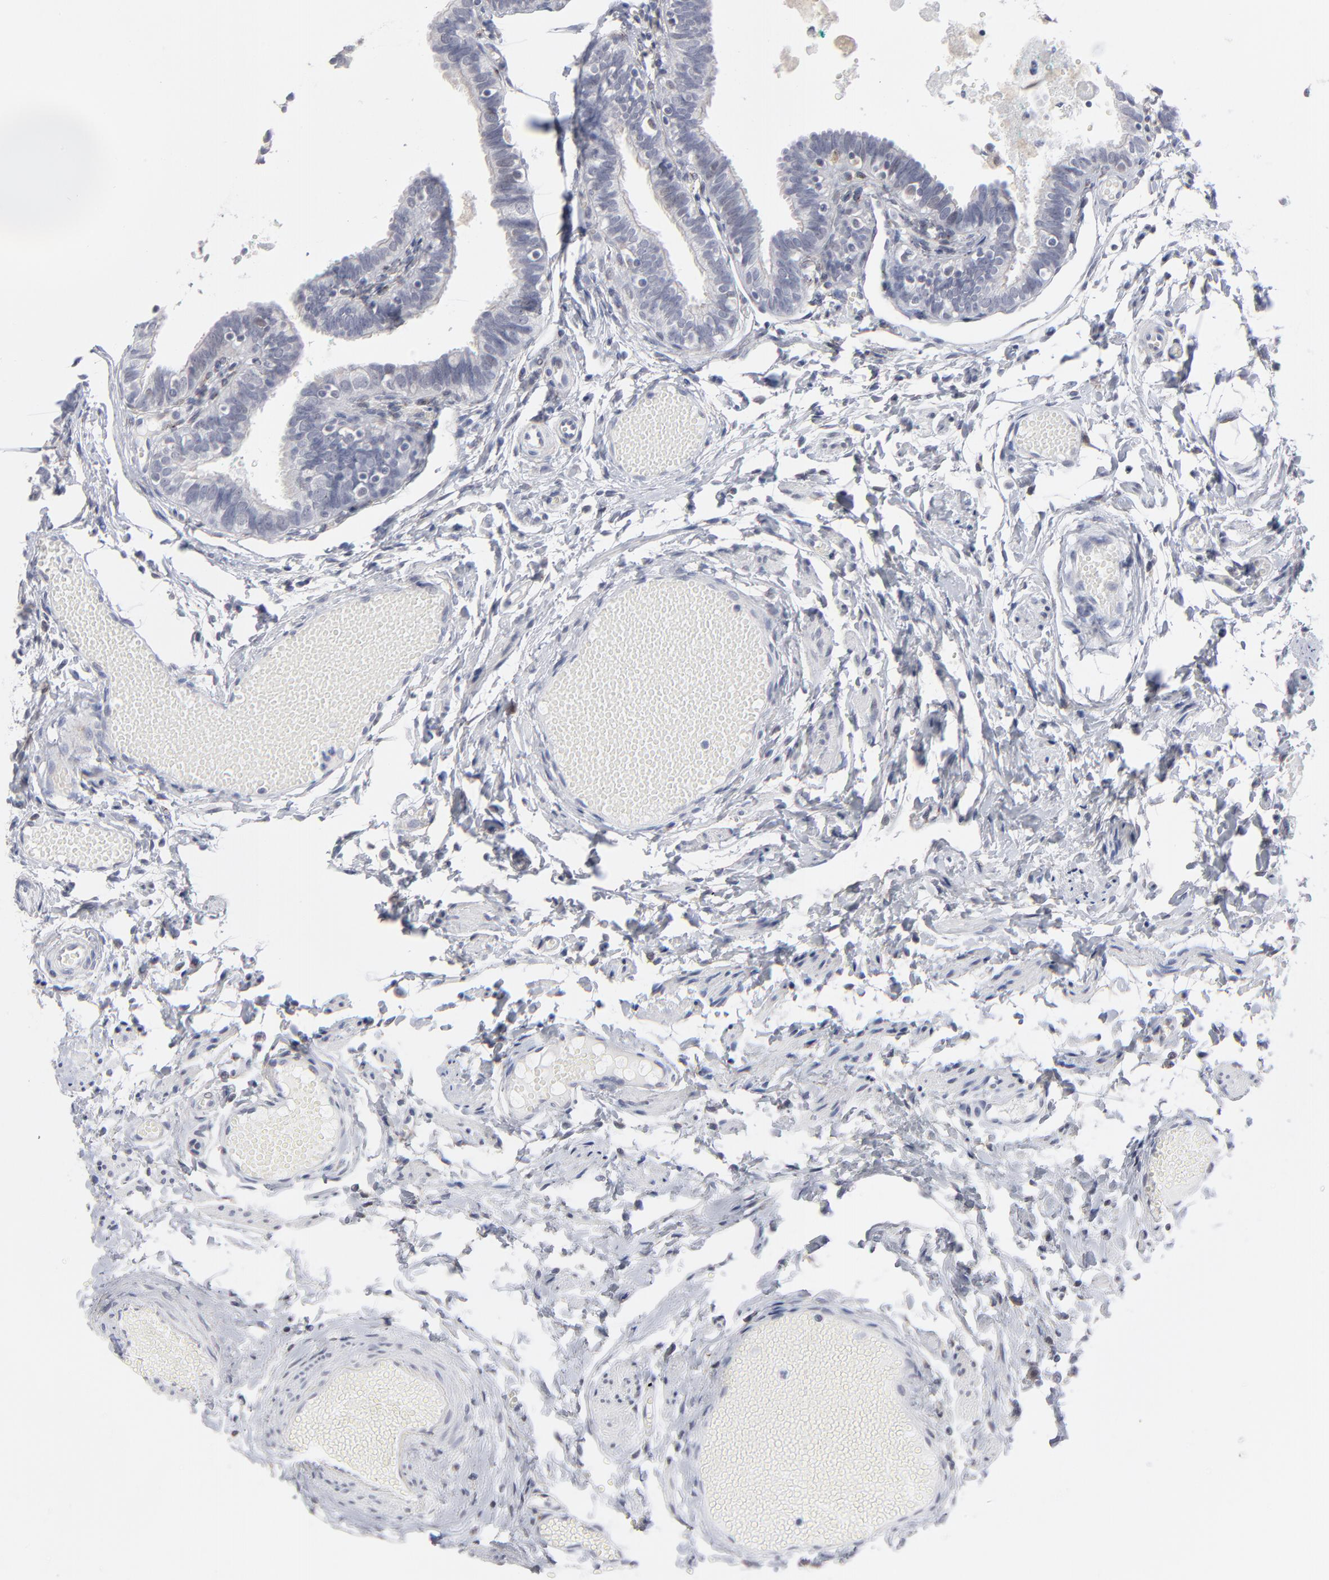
{"staining": {"intensity": "negative", "quantity": "none", "location": "none"}, "tissue": "fallopian tube", "cell_type": "Glandular cells", "image_type": "normal", "snomed": [{"axis": "morphology", "description": "Normal tissue, NOS"}, {"axis": "topography", "description": "Fallopian tube"}], "caption": "Immunohistochemical staining of unremarkable human fallopian tube demonstrates no significant staining in glandular cells. (DAB (3,3'-diaminobenzidine) IHC with hematoxylin counter stain).", "gene": "AURKA", "patient": {"sex": "female", "age": 46}}